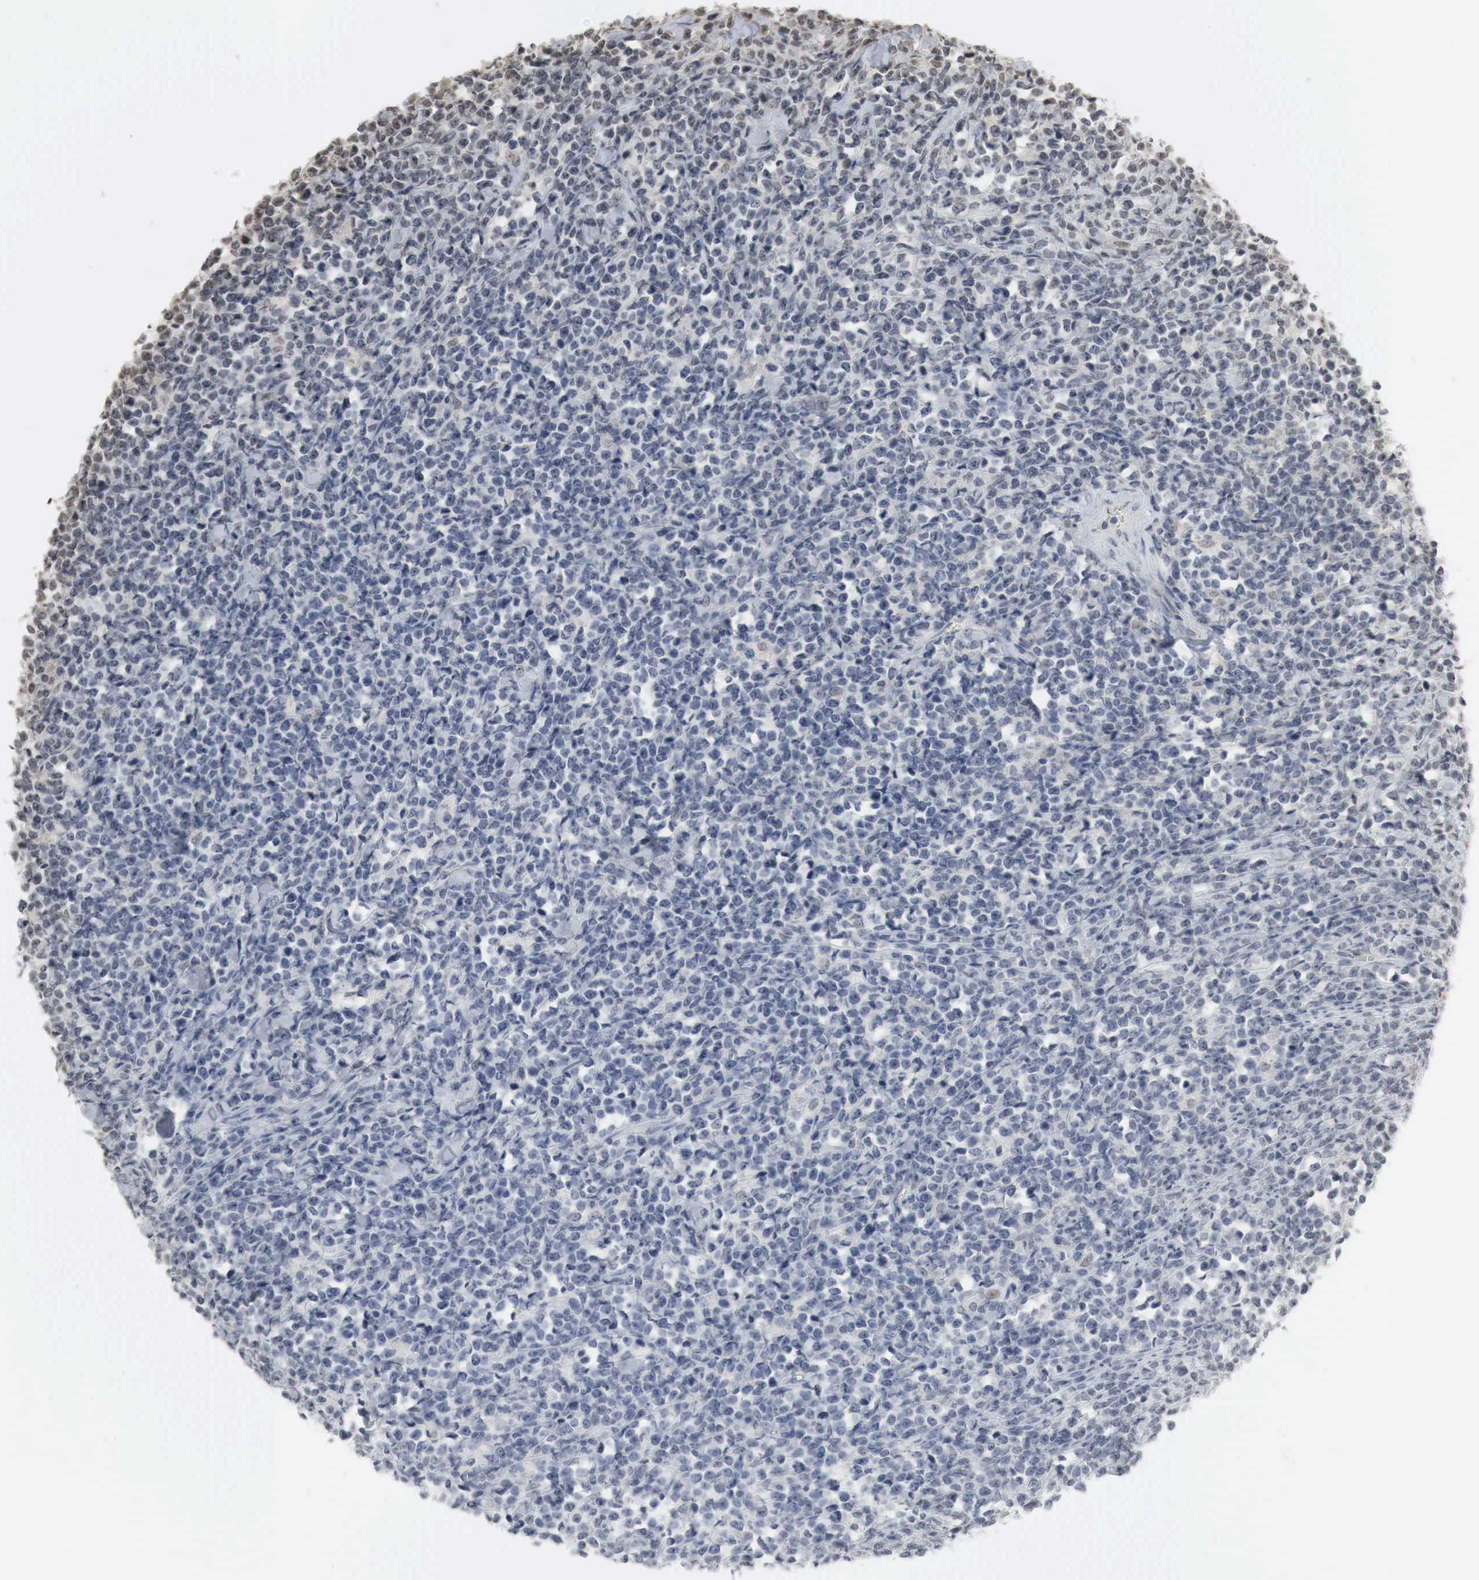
{"staining": {"intensity": "negative", "quantity": "none", "location": "none"}, "tissue": "lymphoma", "cell_type": "Tumor cells", "image_type": "cancer", "snomed": [{"axis": "morphology", "description": "Malignant lymphoma, non-Hodgkin's type, High grade"}, {"axis": "topography", "description": "Small intestine"}, {"axis": "topography", "description": "Colon"}], "caption": "The immunohistochemistry image has no significant positivity in tumor cells of lymphoma tissue.", "gene": "ERBB4", "patient": {"sex": "male", "age": 8}}